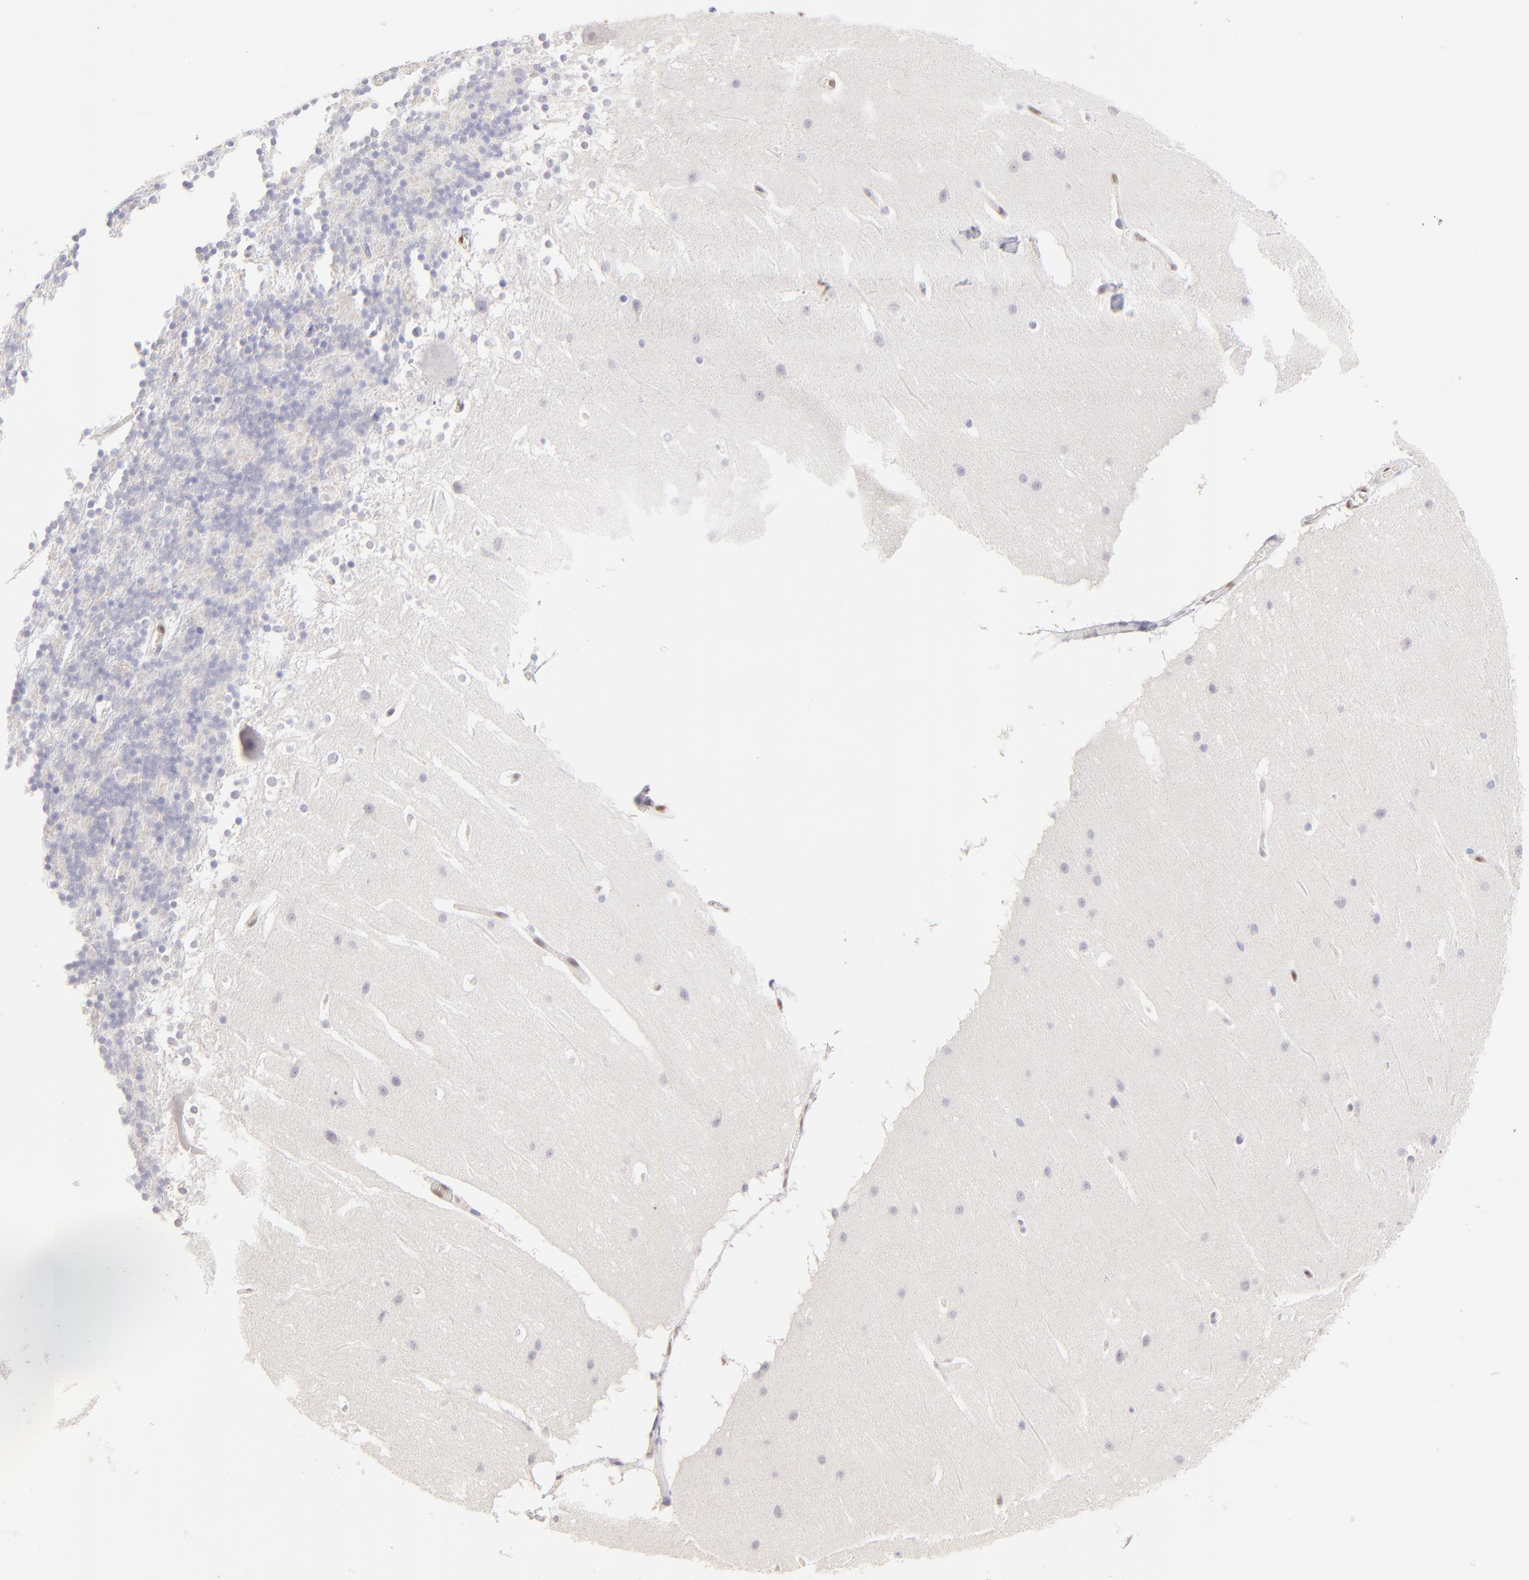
{"staining": {"intensity": "negative", "quantity": "none", "location": "none"}, "tissue": "cerebellum", "cell_type": "Cells in granular layer", "image_type": "normal", "snomed": [{"axis": "morphology", "description": "Normal tissue, NOS"}, {"axis": "topography", "description": "Cerebellum"}], "caption": "Immunohistochemistry histopathology image of unremarkable cerebellum stained for a protein (brown), which reveals no staining in cells in granular layer. (DAB immunohistochemistry visualized using brightfield microscopy, high magnification).", "gene": "KLF4", "patient": {"sex": "female", "age": 19}}